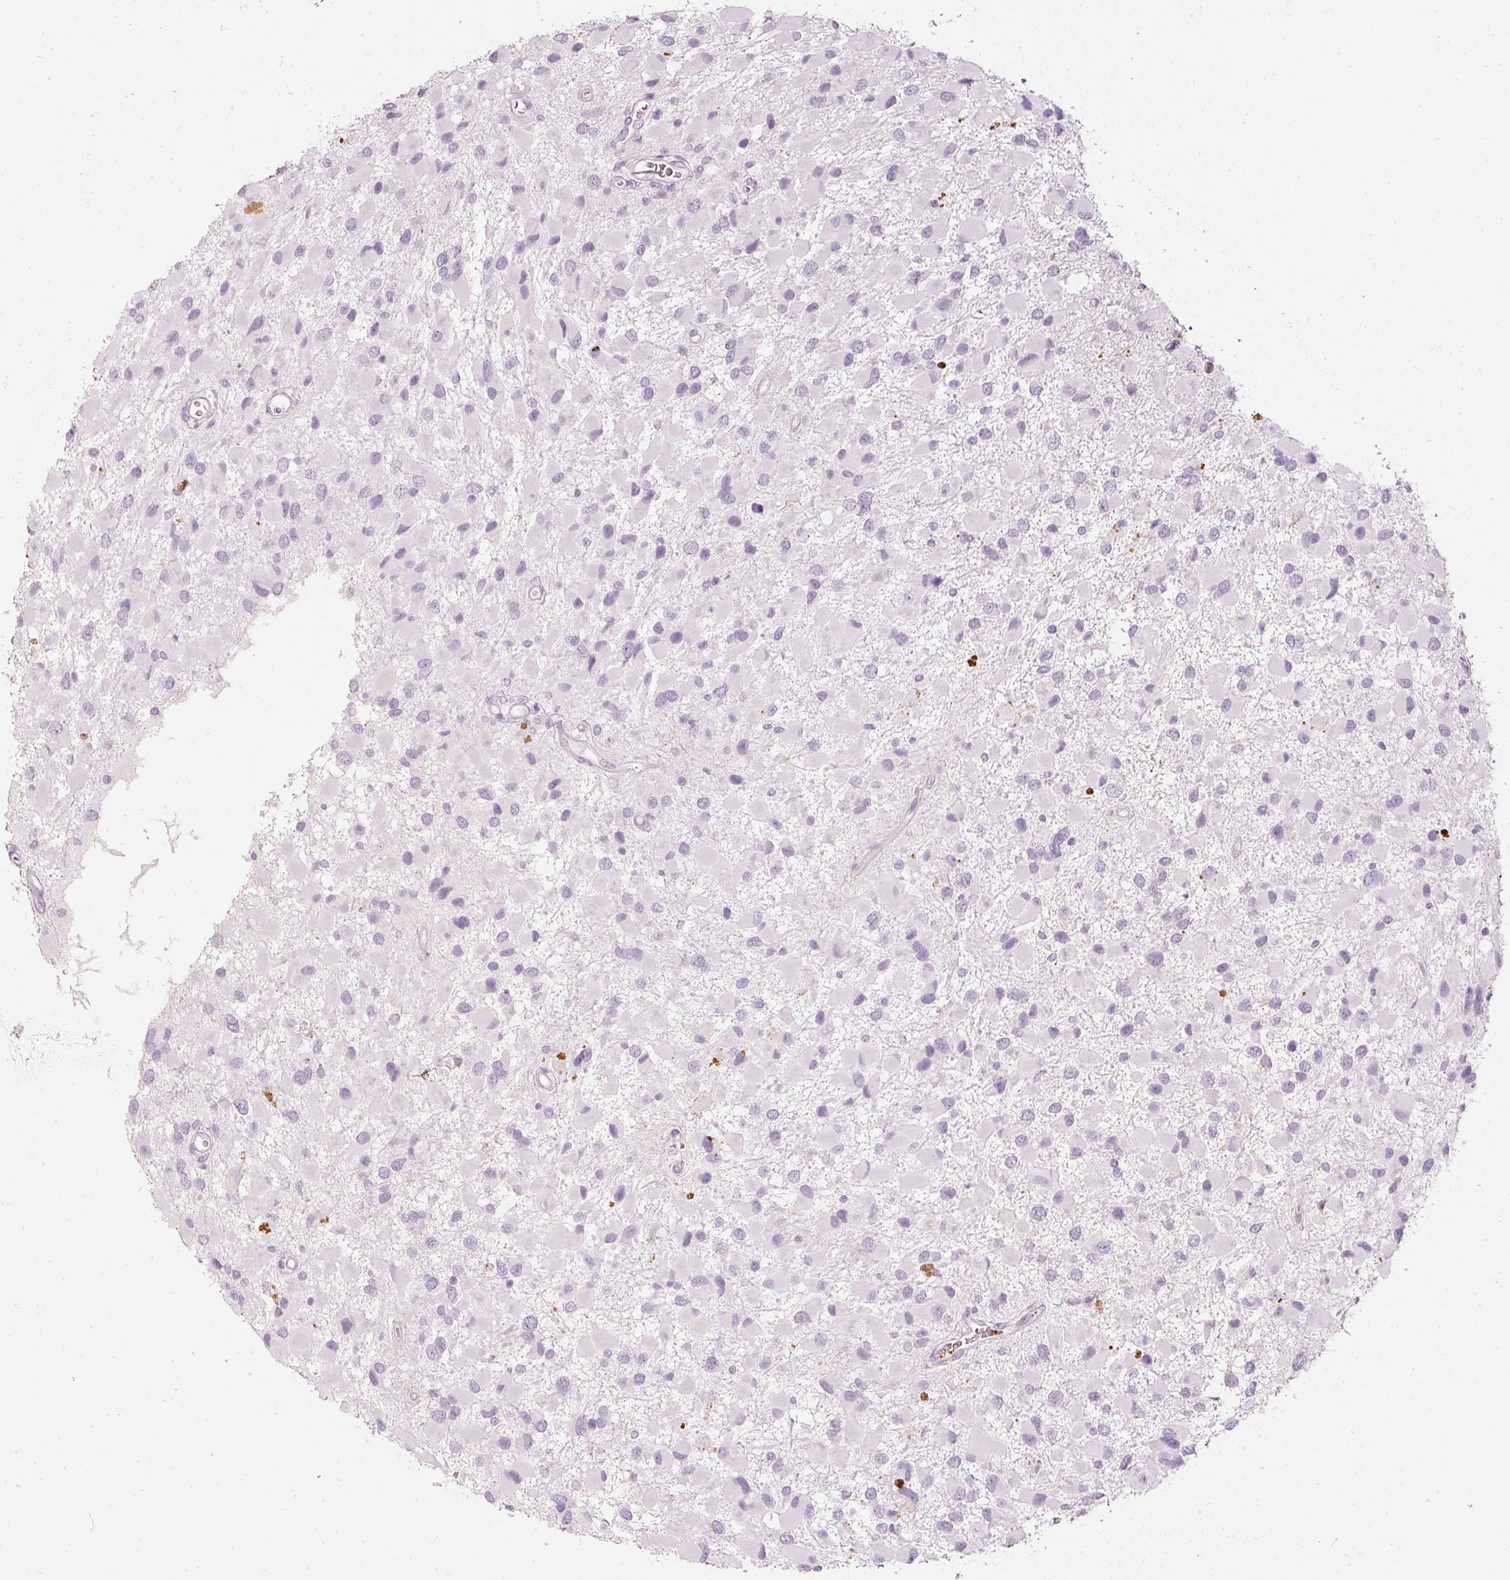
{"staining": {"intensity": "negative", "quantity": "none", "location": "none"}, "tissue": "glioma", "cell_type": "Tumor cells", "image_type": "cancer", "snomed": [{"axis": "morphology", "description": "Glioma, malignant, High grade"}, {"axis": "topography", "description": "Brain"}], "caption": "High magnification brightfield microscopy of glioma stained with DAB (3,3'-diaminobenzidine) (brown) and counterstained with hematoxylin (blue): tumor cells show no significant positivity.", "gene": "LECT2", "patient": {"sex": "male", "age": 53}}